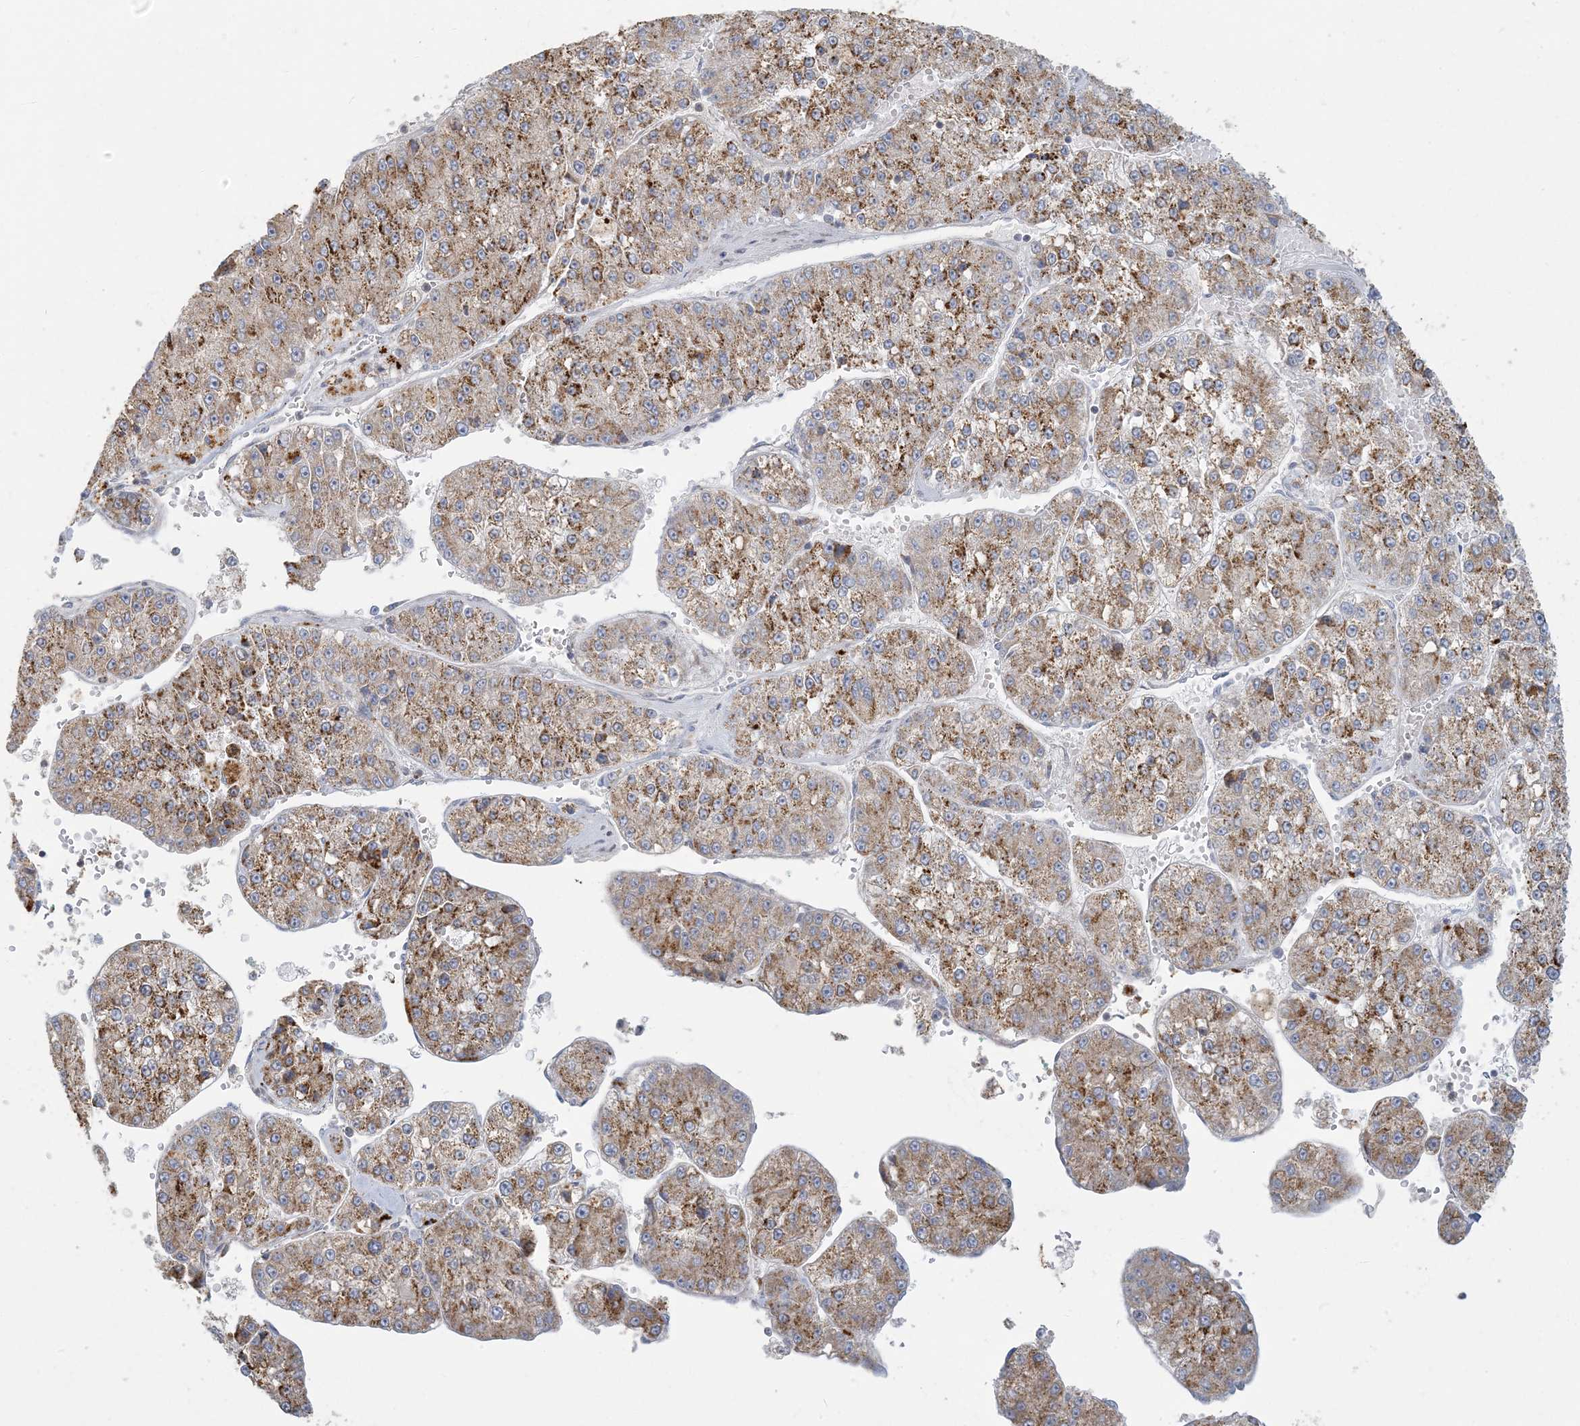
{"staining": {"intensity": "moderate", "quantity": ">75%", "location": "cytoplasmic/membranous"}, "tissue": "liver cancer", "cell_type": "Tumor cells", "image_type": "cancer", "snomed": [{"axis": "morphology", "description": "Carcinoma, Hepatocellular, NOS"}, {"axis": "topography", "description": "Liver"}], "caption": "A high-resolution micrograph shows immunohistochemistry staining of liver cancer (hepatocellular carcinoma), which demonstrates moderate cytoplasmic/membranous expression in about >75% of tumor cells. (Brightfield microscopy of DAB IHC at high magnification).", "gene": "MCAT", "patient": {"sex": "female", "age": 73}}